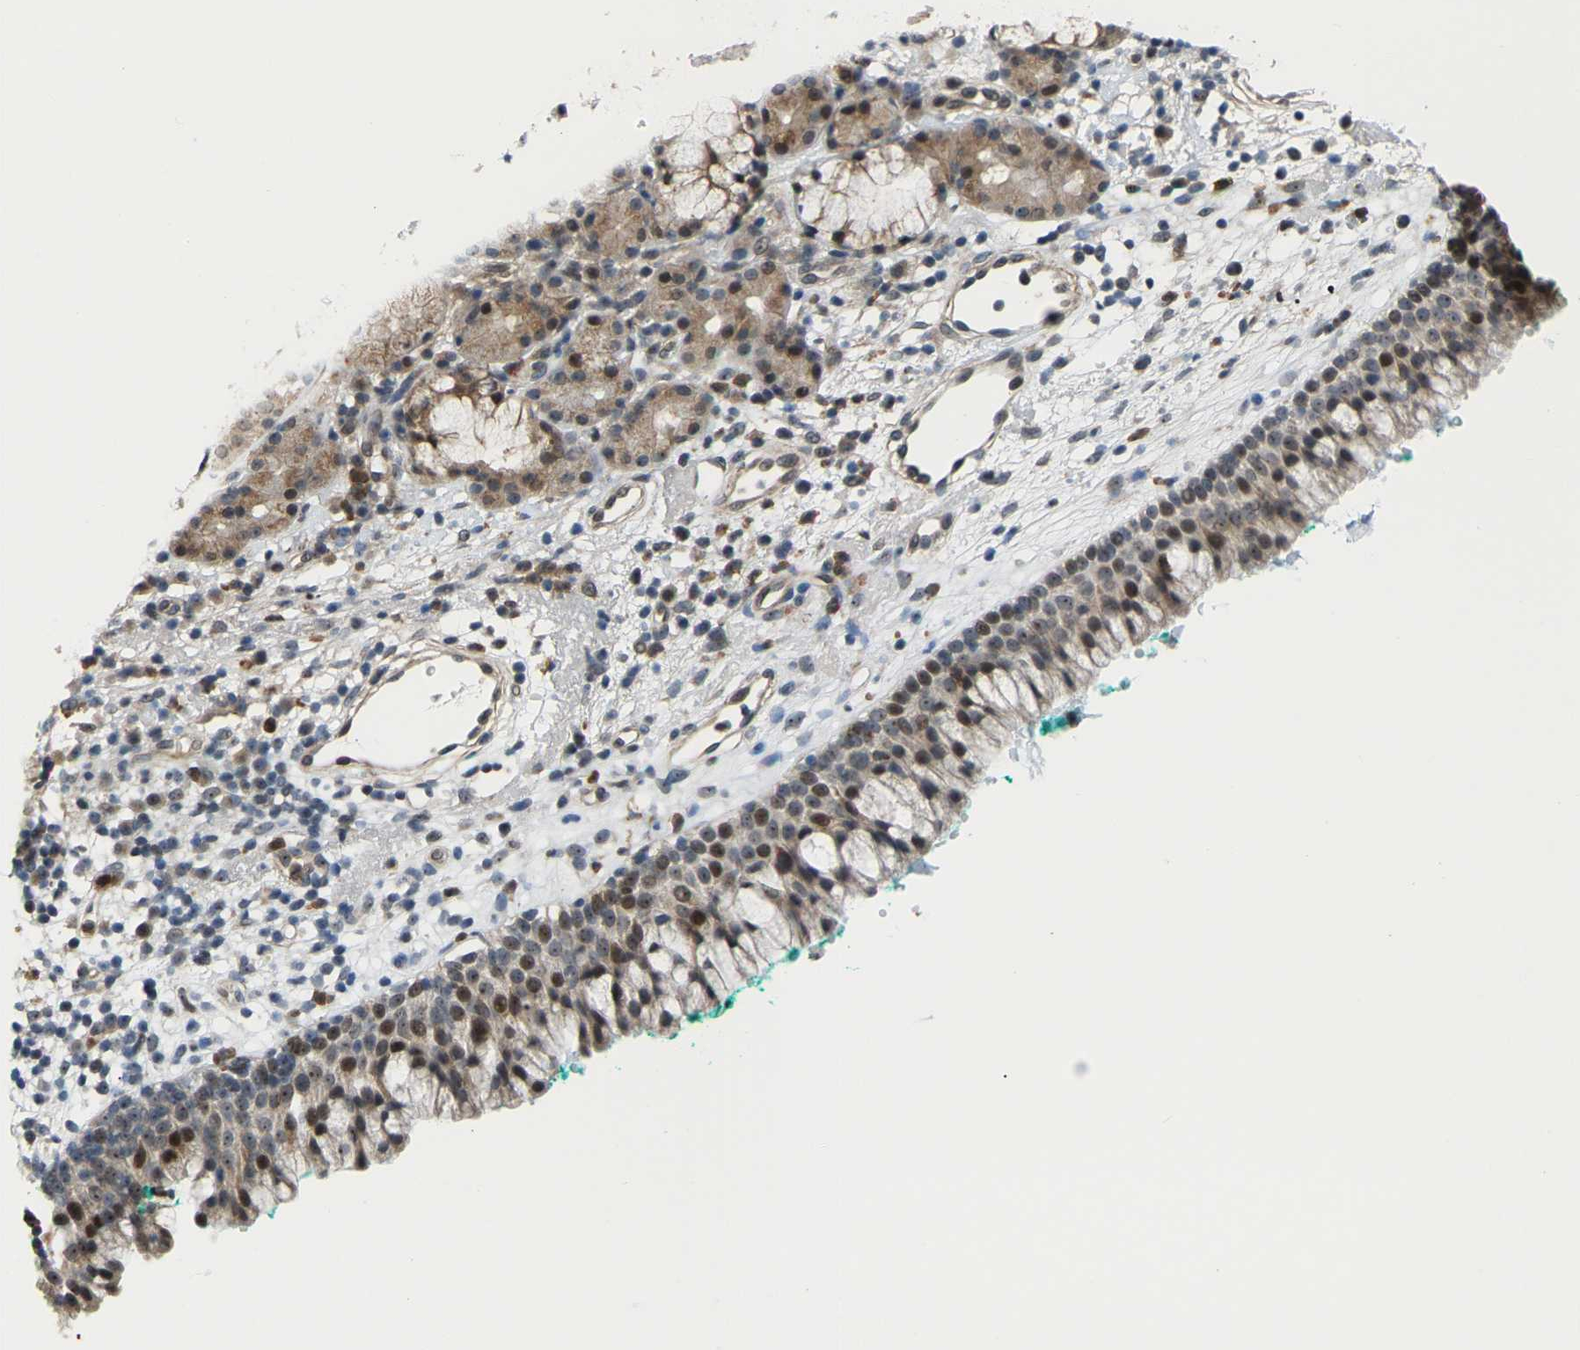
{"staining": {"intensity": "strong", "quantity": ">75%", "location": "cytoplasmic/membranous,nuclear"}, "tissue": "nasopharynx", "cell_type": "Respiratory epithelial cells", "image_type": "normal", "snomed": [{"axis": "morphology", "description": "Normal tissue, NOS"}, {"axis": "morphology", "description": "Basal cell carcinoma"}, {"axis": "topography", "description": "Cartilage tissue"}, {"axis": "topography", "description": "Nasopharynx"}, {"axis": "topography", "description": "Oral tissue"}], "caption": "Respiratory epithelial cells display strong cytoplasmic/membranous,nuclear expression in approximately >75% of cells in unremarkable nasopharynx. (Stains: DAB in brown, nuclei in blue, Microscopy: brightfield microscopy at high magnification).", "gene": "CROT", "patient": {"sex": "female", "age": 77}}